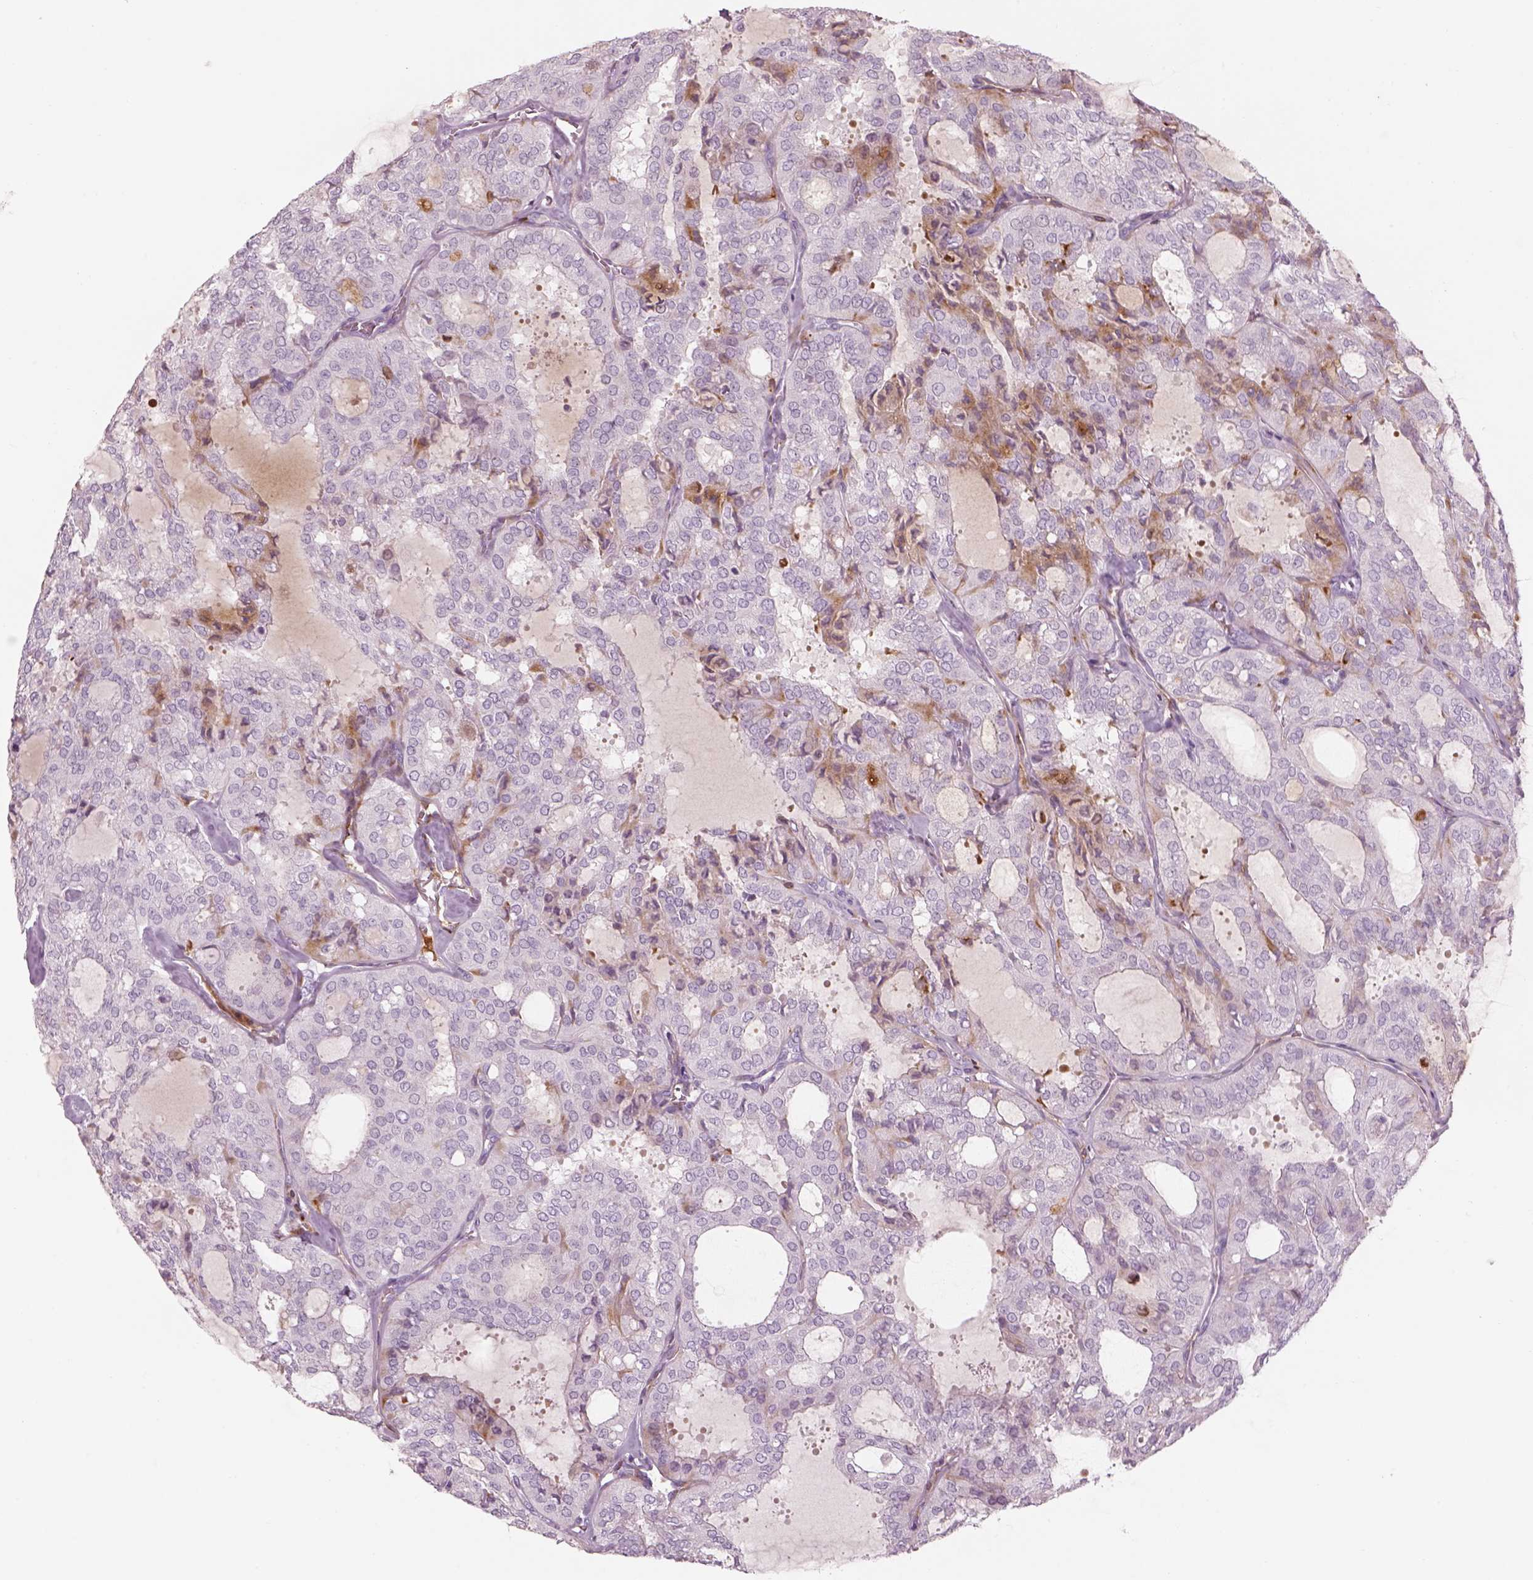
{"staining": {"intensity": "negative", "quantity": "none", "location": "none"}, "tissue": "thyroid cancer", "cell_type": "Tumor cells", "image_type": "cancer", "snomed": [{"axis": "morphology", "description": "Follicular adenoma carcinoma, NOS"}, {"axis": "topography", "description": "Thyroid gland"}], "caption": "Tumor cells are negative for protein expression in human thyroid cancer (follicular adenoma carcinoma). (DAB (3,3'-diaminobenzidine) IHC visualized using brightfield microscopy, high magnification).", "gene": "PABPC1L2B", "patient": {"sex": "male", "age": 75}}